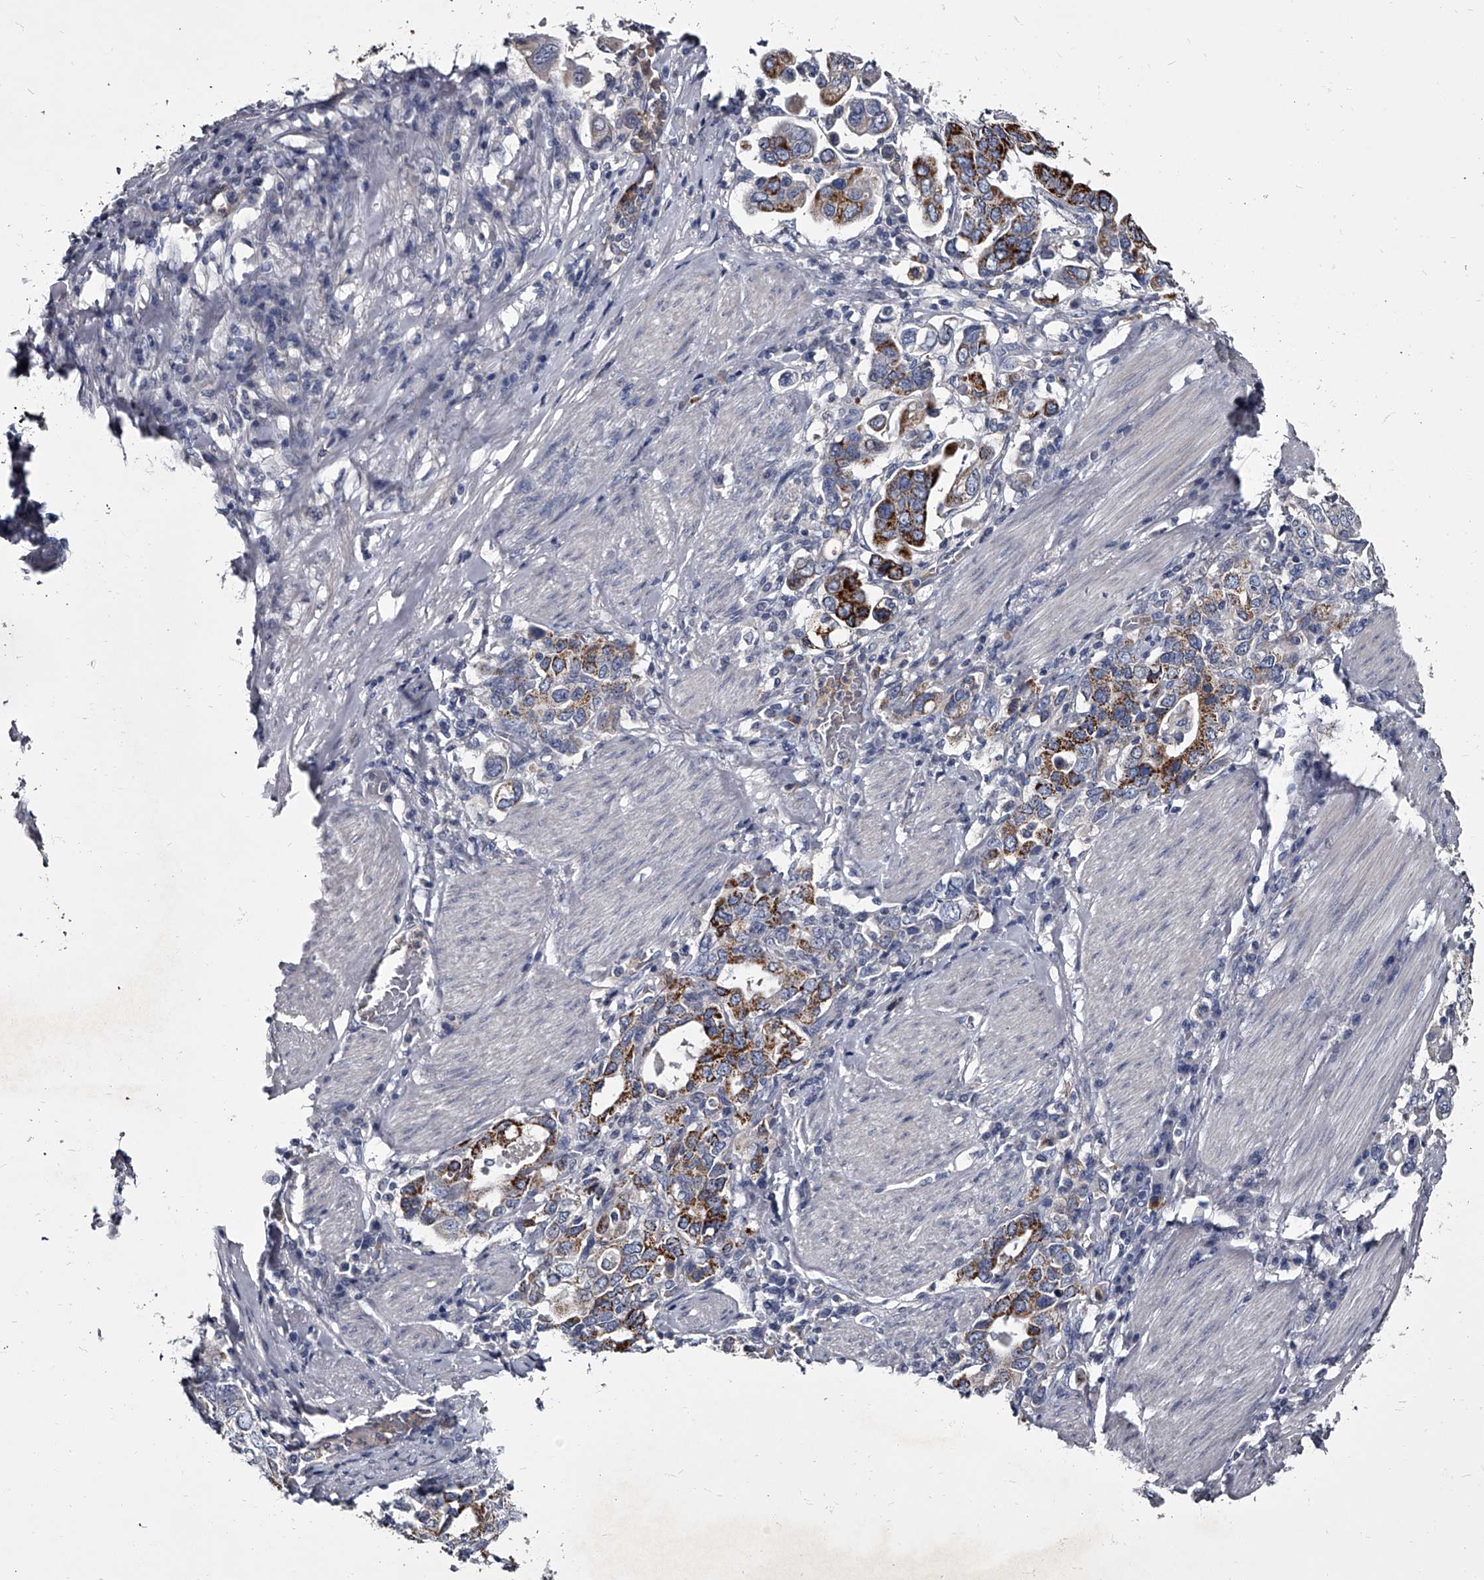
{"staining": {"intensity": "moderate", "quantity": "25%-75%", "location": "cytoplasmic/membranous"}, "tissue": "stomach cancer", "cell_type": "Tumor cells", "image_type": "cancer", "snomed": [{"axis": "morphology", "description": "Adenocarcinoma, NOS"}, {"axis": "topography", "description": "Stomach, upper"}], "caption": "The immunohistochemical stain shows moderate cytoplasmic/membranous expression in tumor cells of stomach adenocarcinoma tissue.", "gene": "GAPVD1", "patient": {"sex": "male", "age": 62}}